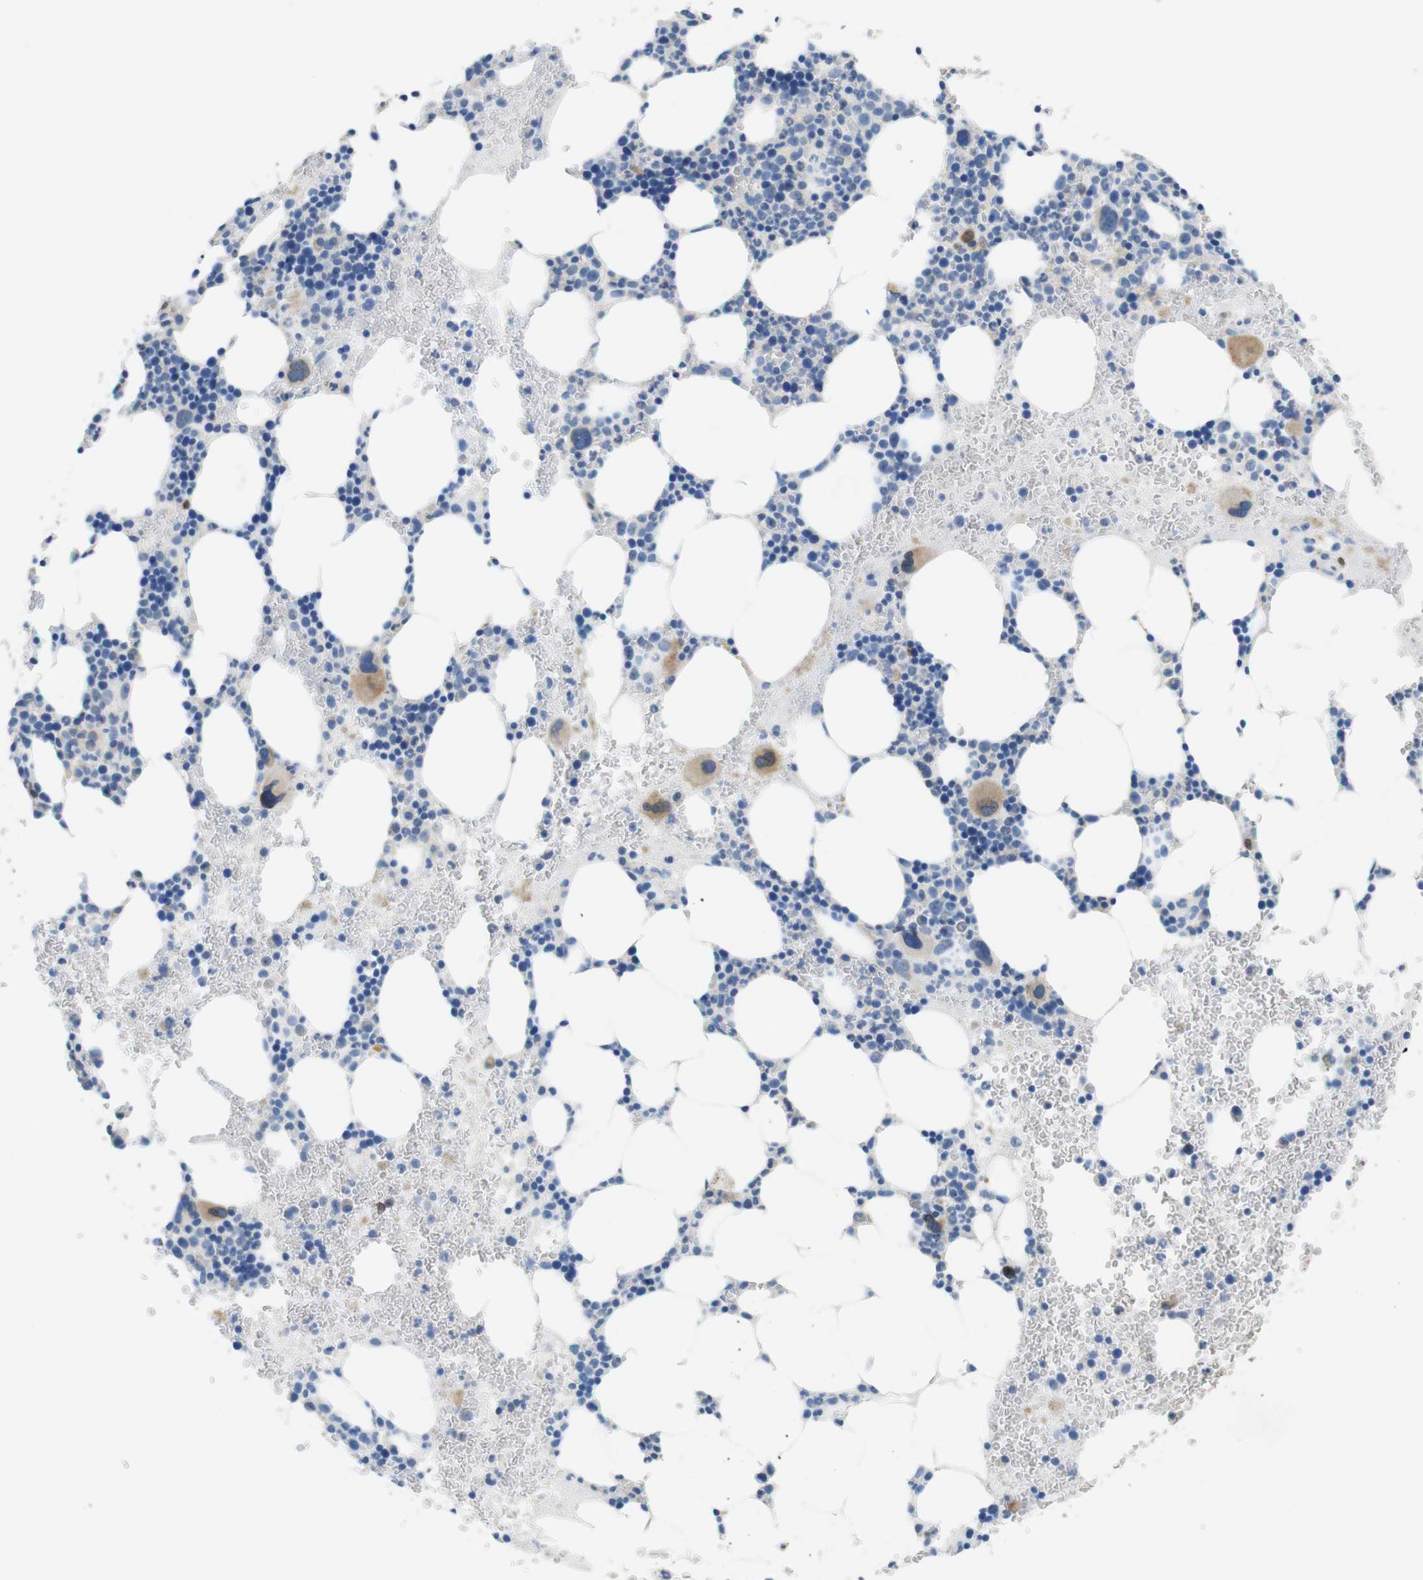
{"staining": {"intensity": "weak", "quantity": "<25%", "location": "cytoplasmic/membranous"}, "tissue": "bone marrow", "cell_type": "Hematopoietic cells", "image_type": "normal", "snomed": [{"axis": "morphology", "description": "Normal tissue, NOS"}, {"axis": "morphology", "description": "Inflammation, NOS"}, {"axis": "topography", "description": "Bone marrow"}], "caption": "Immunohistochemistry (IHC) photomicrograph of unremarkable bone marrow: bone marrow stained with DAB (3,3'-diaminobenzidine) displays no significant protein expression in hematopoietic cells. (DAB (3,3'-diaminobenzidine) immunohistochemistry with hematoxylin counter stain).", "gene": "TJP3", "patient": {"sex": "female", "age": 76}}